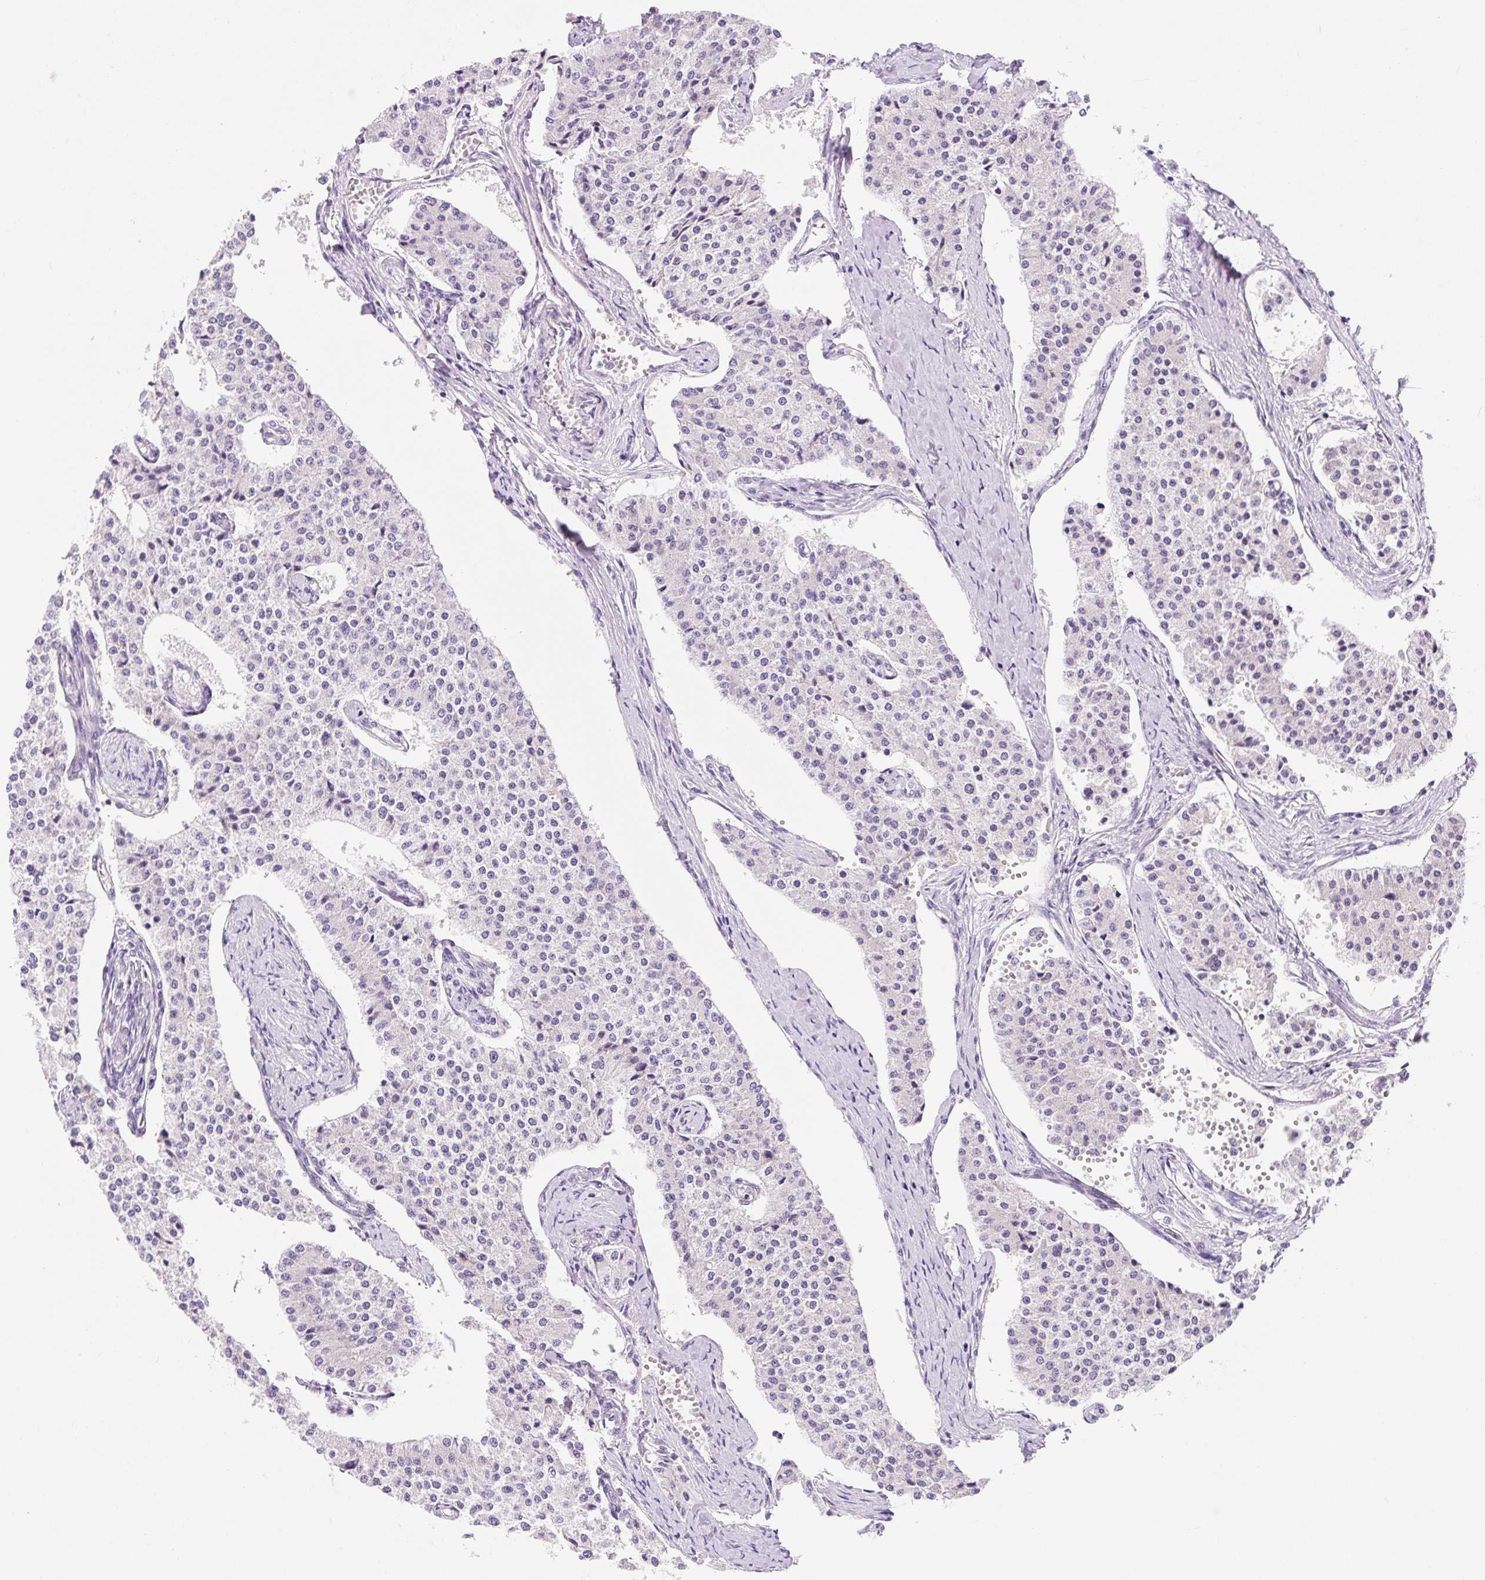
{"staining": {"intensity": "negative", "quantity": "none", "location": "none"}, "tissue": "carcinoid", "cell_type": "Tumor cells", "image_type": "cancer", "snomed": [{"axis": "morphology", "description": "Carcinoid, malignant, NOS"}, {"axis": "topography", "description": "Colon"}], "caption": "Carcinoid stained for a protein using immunohistochemistry reveals no positivity tumor cells.", "gene": "ZNF121", "patient": {"sex": "female", "age": 52}}